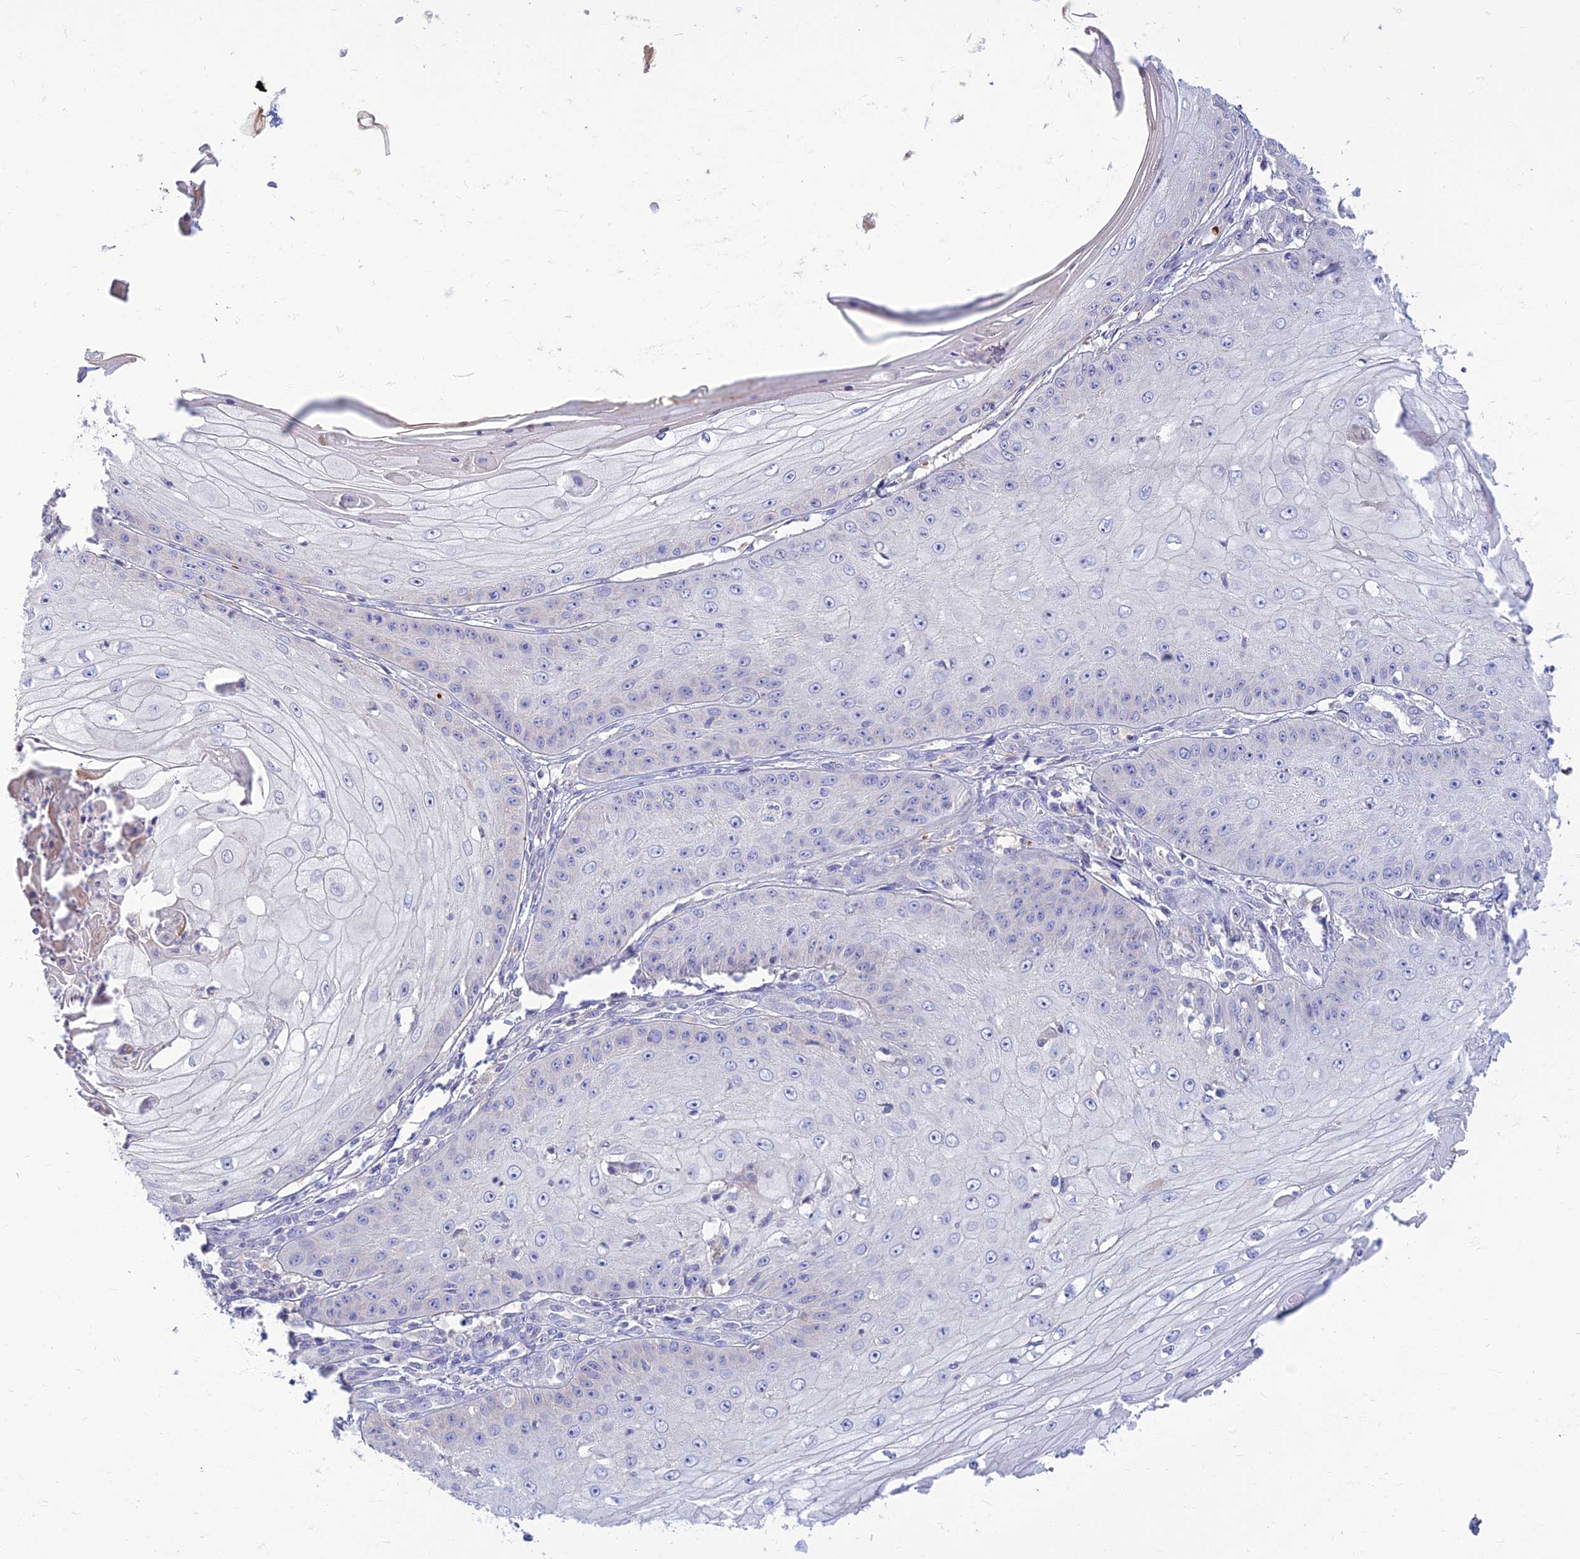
{"staining": {"intensity": "negative", "quantity": "none", "location": "none"}, "tissue": "skin cancer", "cell_type": "Tumor cells", "image_type": "cancer", "snomed": [{"axis": "morphology", "description": "Squamous cell carcinoma, NOS"}, {"axis": "topography", "description": "Skin"}], "caption": "The IHC micrograph has no significant positivity in tumor cells of squamous cell carcinoma (skin) tissue. (Stains: DAB IHC with hematoxylin counter stain, Microscopy: brightfield microscopy at high magnification).", "gene": "CLIP4", "patient": {"sex": "male", "age": 70}}